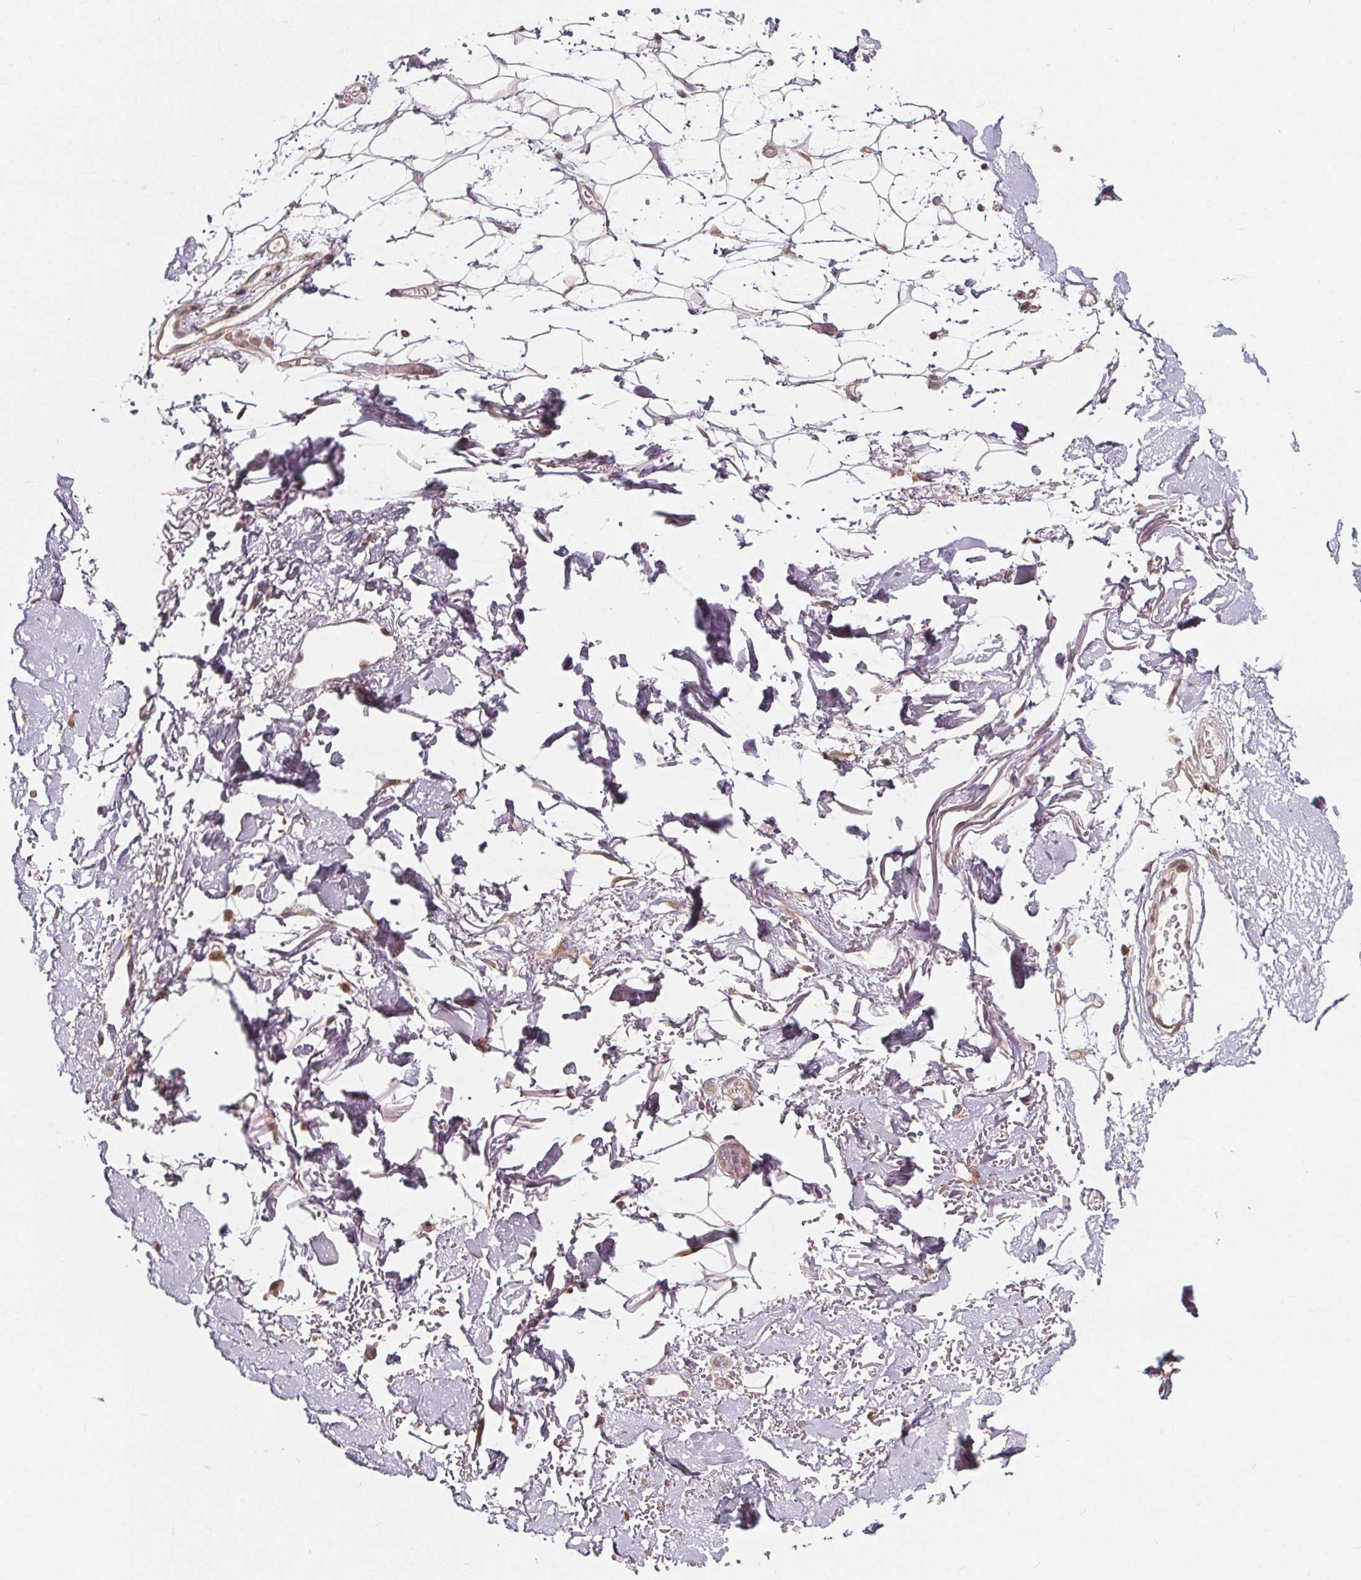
{"staining": {"intensity": "moderate", "quantity": "<25%", "location": "nuclear"}, "tissue": "adipose tissue", "cell_type": "Adipocytes", "image_type": "normal", "snomed": [{"axis": "morphology", "description": "Normal tissue, NOS"}, {"axis": "topography", "description": "Anal"}, {"axis": "topography", "description": "Peripheral nerve tissue"}], "caption": "This is a micrograph of IHC staining of benign adipose tissue, which shows moderate expression in the nuclear of adipocytes.", "gene": "AKT1S1", "patient": {"sex": "male", "age": 78}}